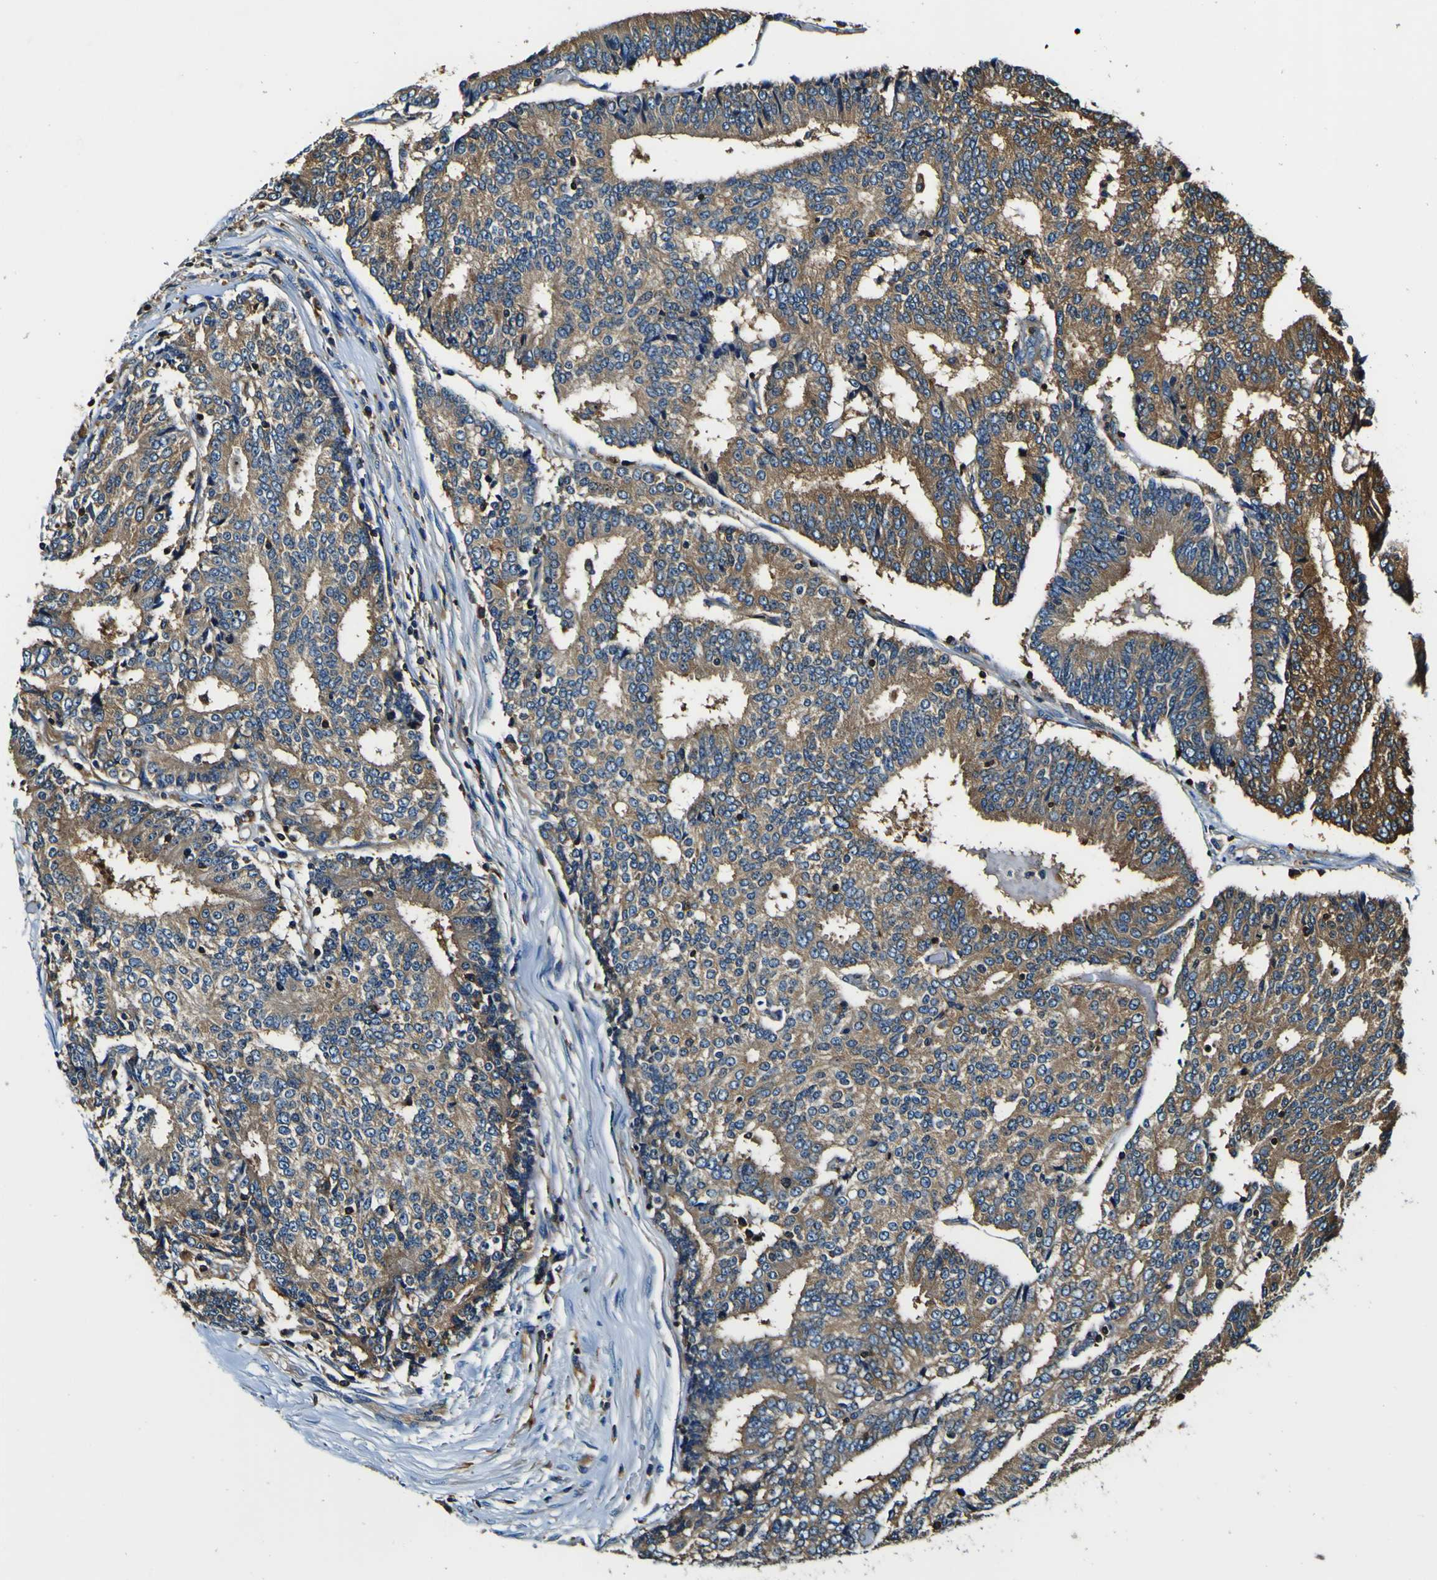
{"staining": {"intensity": "moderate", "quantity": ">75%", "location": "cytoplasmic/membranous"}, "tissue": "prostate cancer", "cell_type": "Tumor cells", "image_type": "cancer", "snomed": [{"axis": "morphology", "description": "Normal tissue, NOS"}, {"axis": "morphology", "description": "Adenocarcinoma, High grade"}, {"axis": "topography", "description": "Prostate"}, {"axis": "topography", "description": "Seminal veicle"}], "caption": "Moderate cytoplasmic/membranous expression is present in about >75% of tumor cells in prostate cancer.", "gene": "RHOT2", "patient": {"sex": "male", "age": 55}}